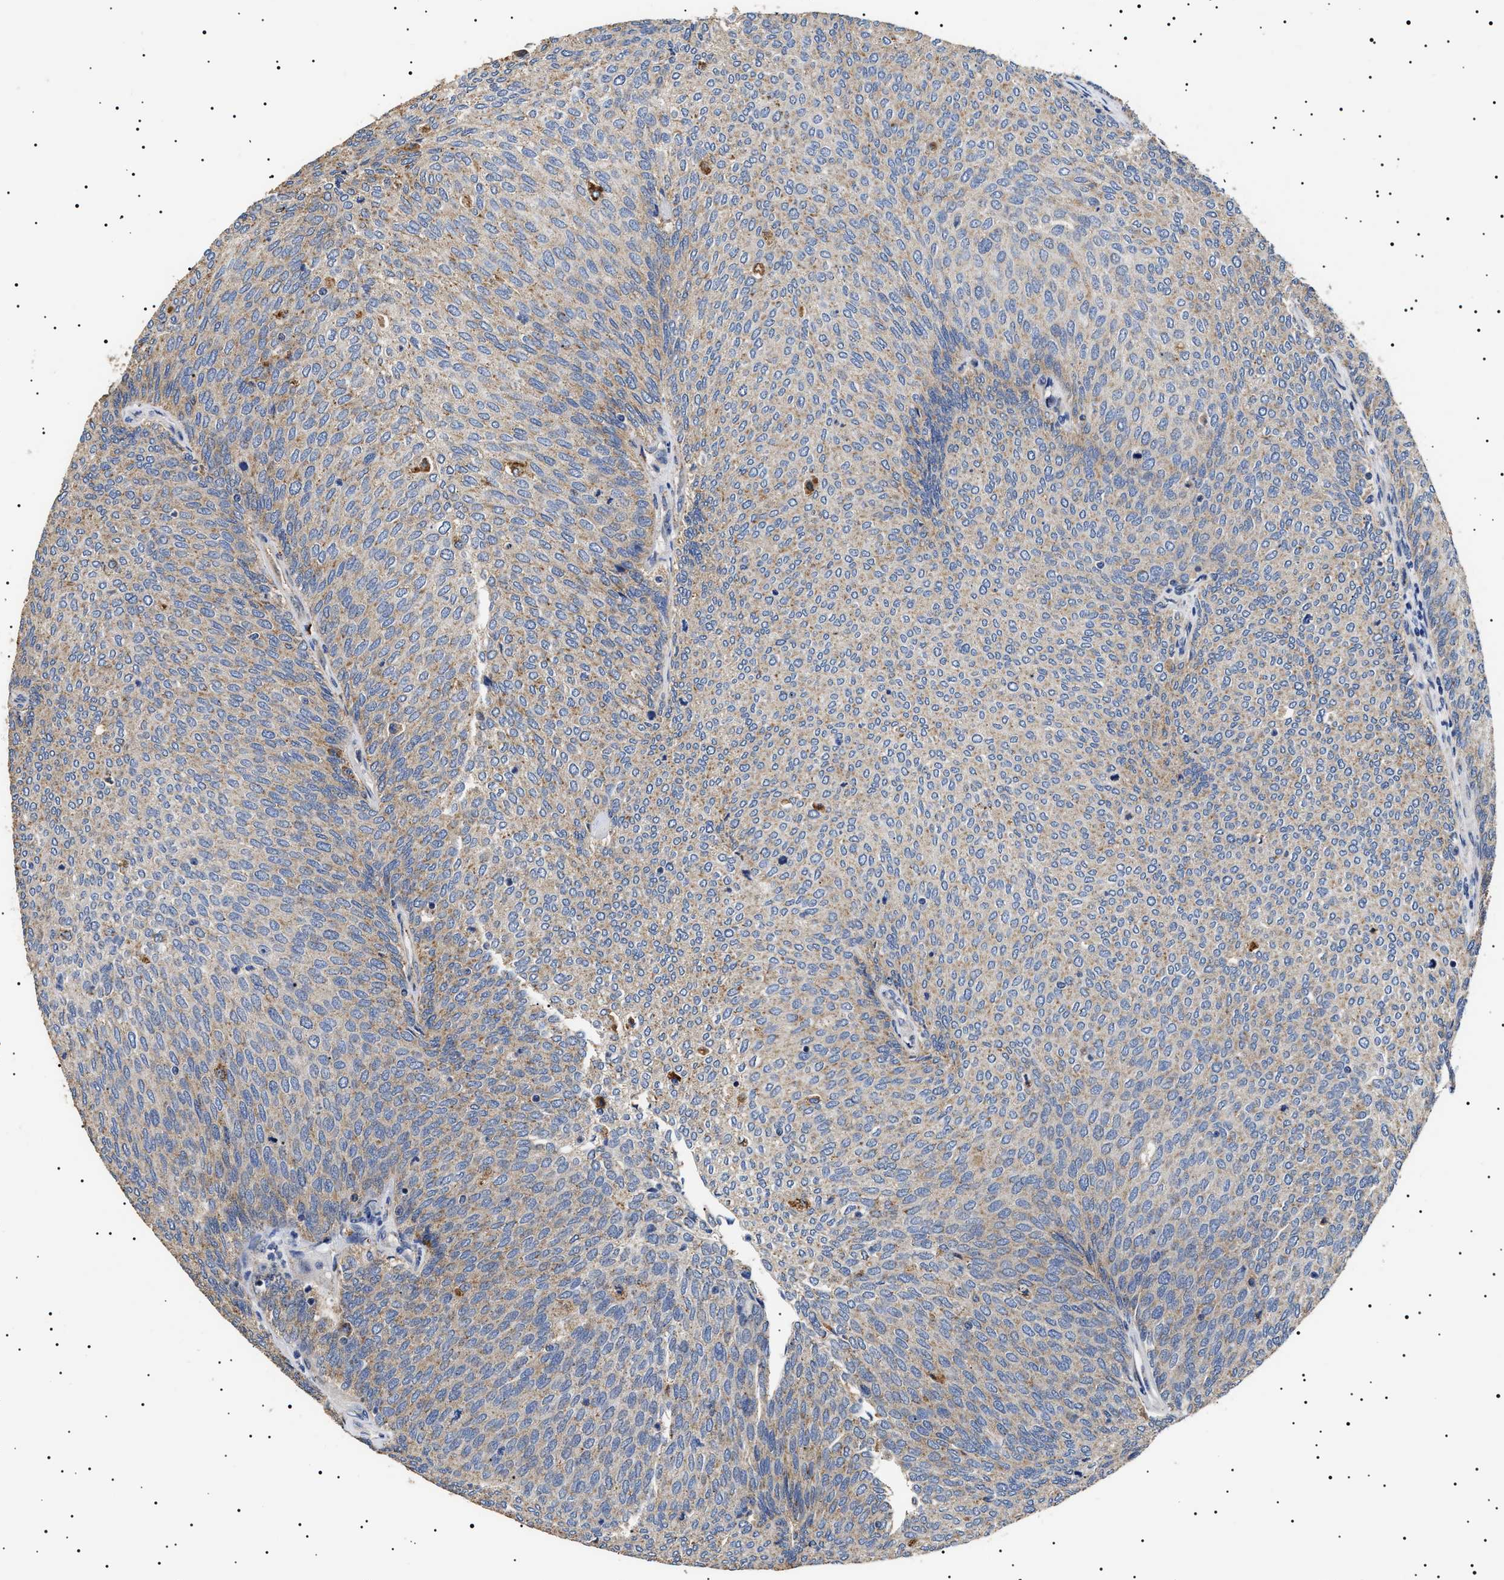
{"staining": {"intensity": "weak", "quantity": "25%-75%", "location": "cytoplasmic/membranous"}, "tissue": "urothelial cancer", "cell_type": "Tumor cells", "image_type": "cancer", "snomed": [{"axis": "morphology", "description": "Urothelial carcinoma, Low grade"}, {"axis": "topography", "description": "Urinary bladder"}], "caption": "Urothelial cancer was stained to show a protein in brown. There is low levels of weak cytoplasmic/membranous positivity in about 25%-75% of tumor cells.", "gene": "RAB34", "patient": {"sex": "female", "age": 79}}